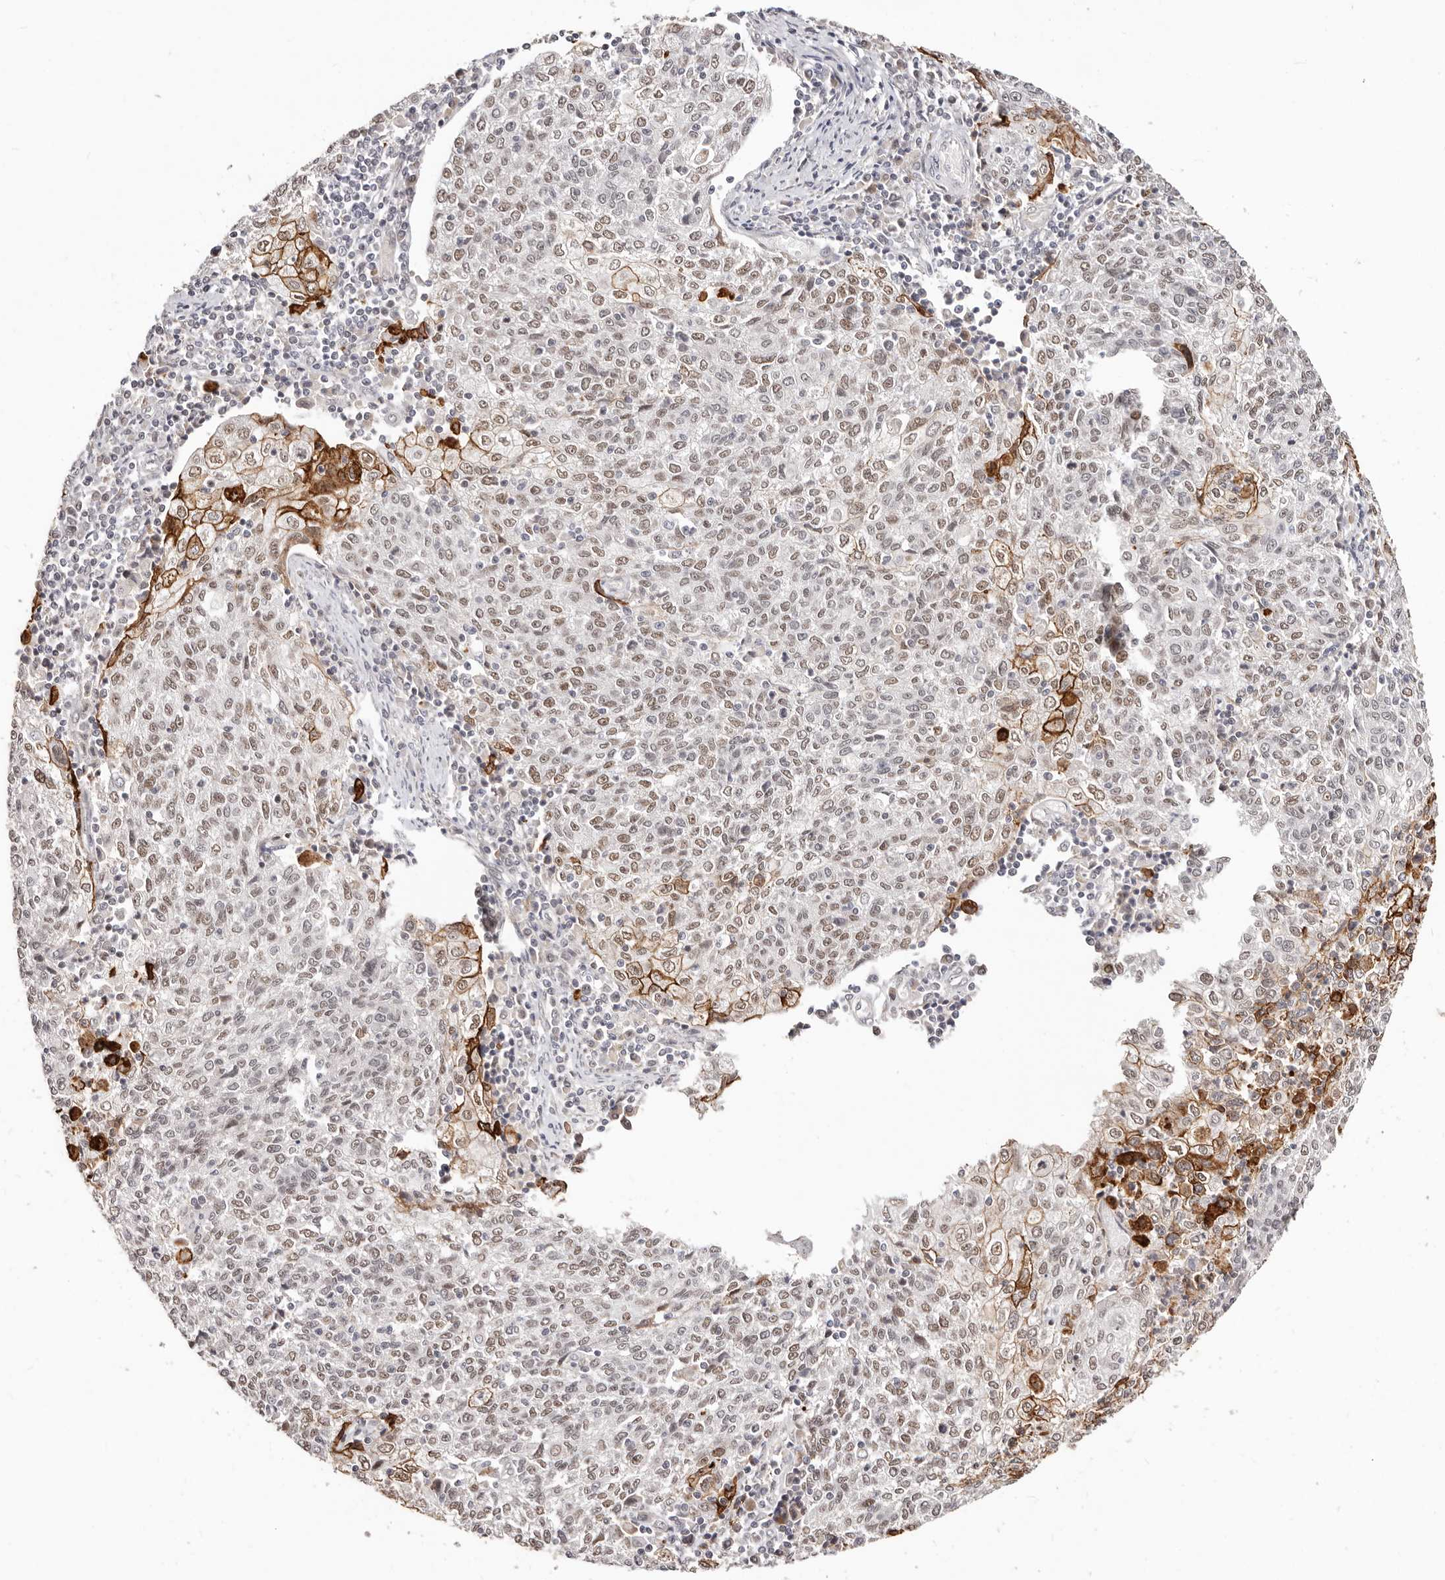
{"staining": {"intensity": "weak", "quantity": ">75%", "location": "nuclear"}, "tissue": "cervical cancer", "cell_type": "Tumor cells", "image_type": "cancer", "snomed": [{"axis": "morphology", "description": "Squamous cell carcinoma, NOS"}, {"axis": "topography", "description": "Cervix"}], "caption": "IHC histopathology image of neoplastic tissue: human cervical cancer stained using immunohistochemistry exhibits low levels of weak protein expression localized specifically in the nuclear of tumor cells, appearing as a nuclear brown color.", "gene": "SRCAP", "patient": {"sex": "female", "age": 48}}